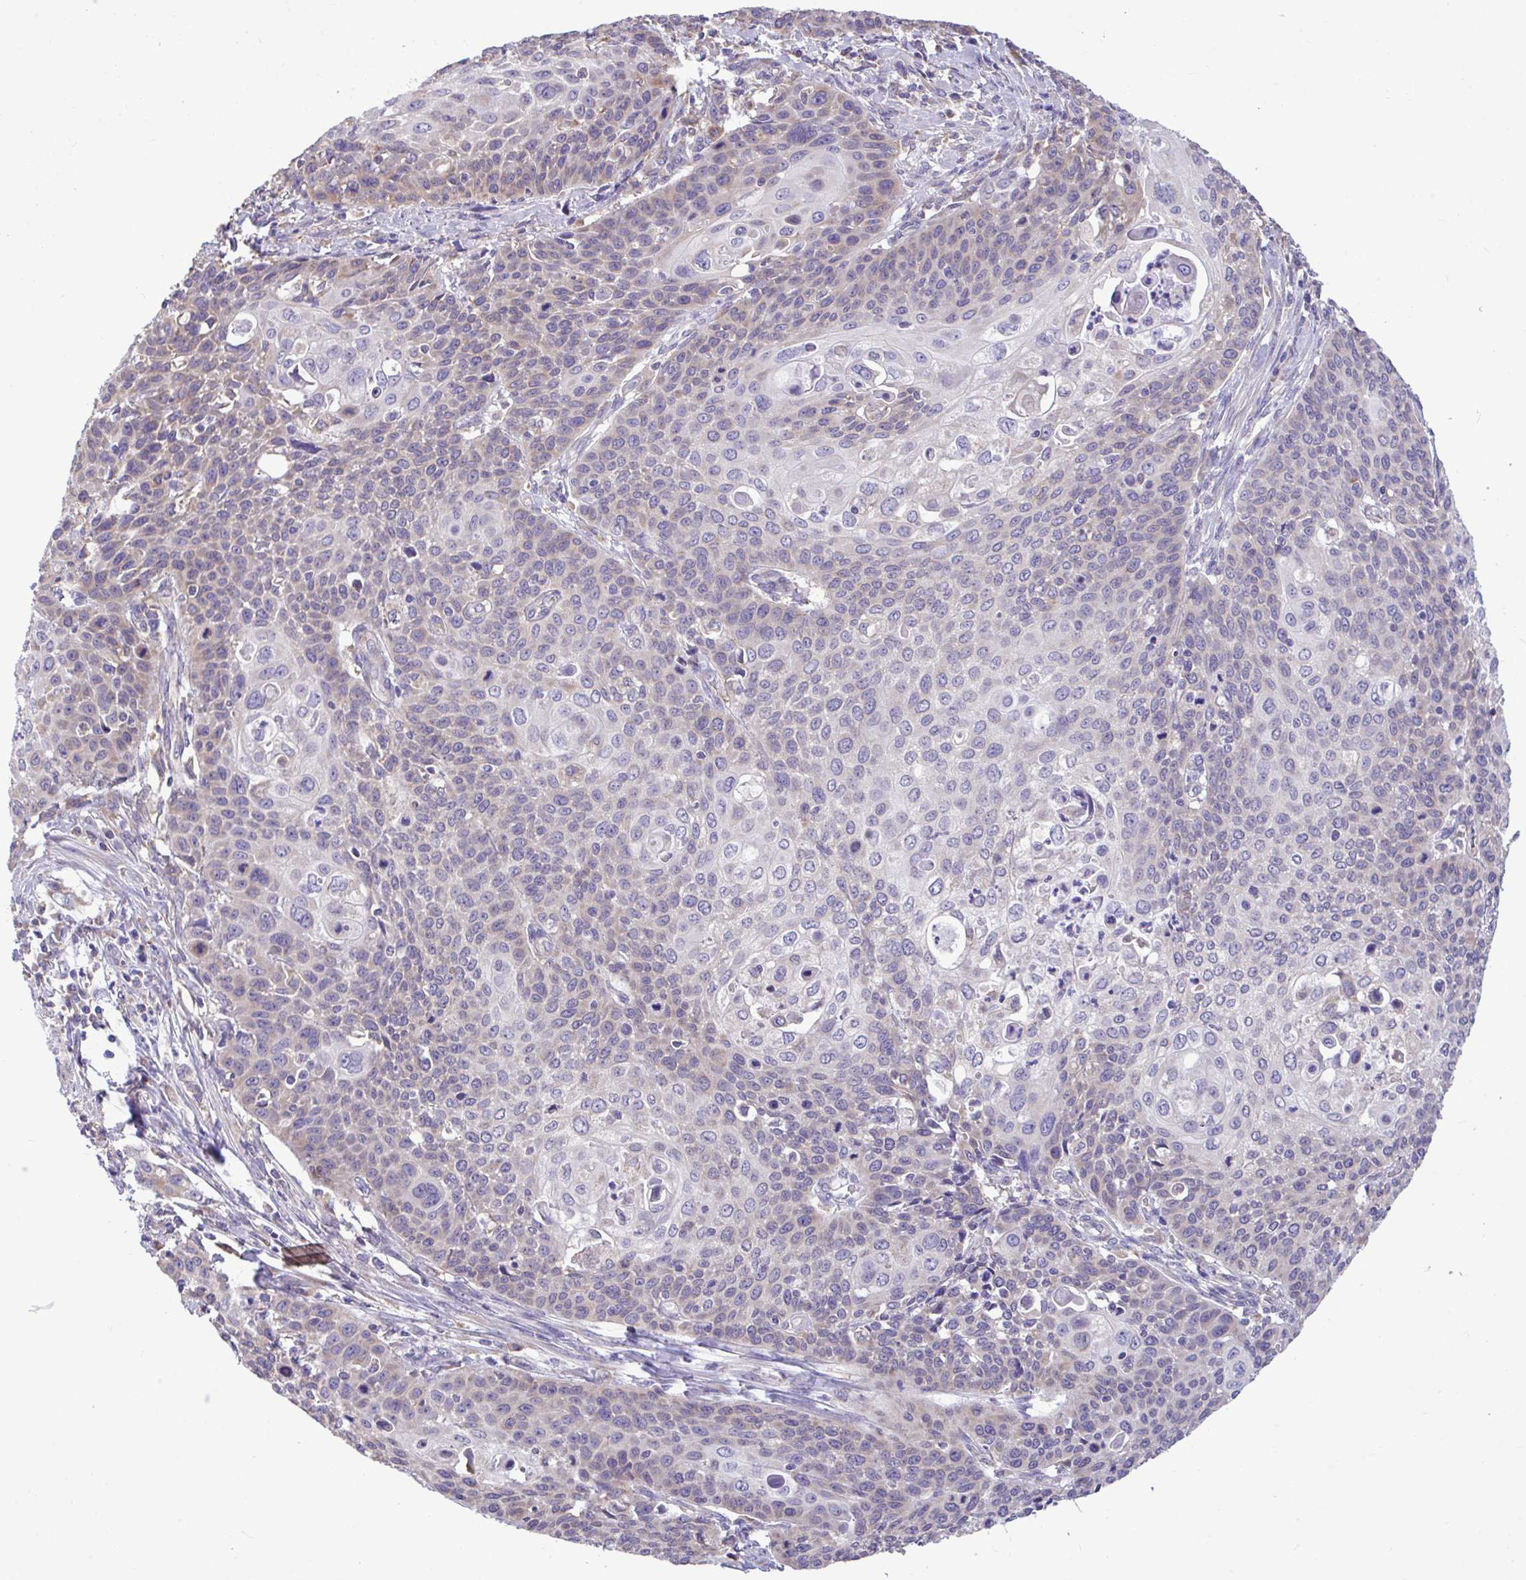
{"staining": {"intensity": "weak", "quantity": "<25%", "location": "cytoplasmic/membranous"}, "tissue": "cervical cancer", "cell_type": "Tumor cells", "image_type": "cancer", "snomed": [{"axis": "morphology", "description": "Squamous cell carcinoma, NOS"}, {"axis": "topography", "description": "Cervix"}], "caption": "This is an immunohistochemistry (IHC) photomicrograph of human cervical cancer (squamous cell carcinoma). There is no staining in tumor cells.", "gene": "PIGK", "patient": {"sex": "female", "age": 65}}